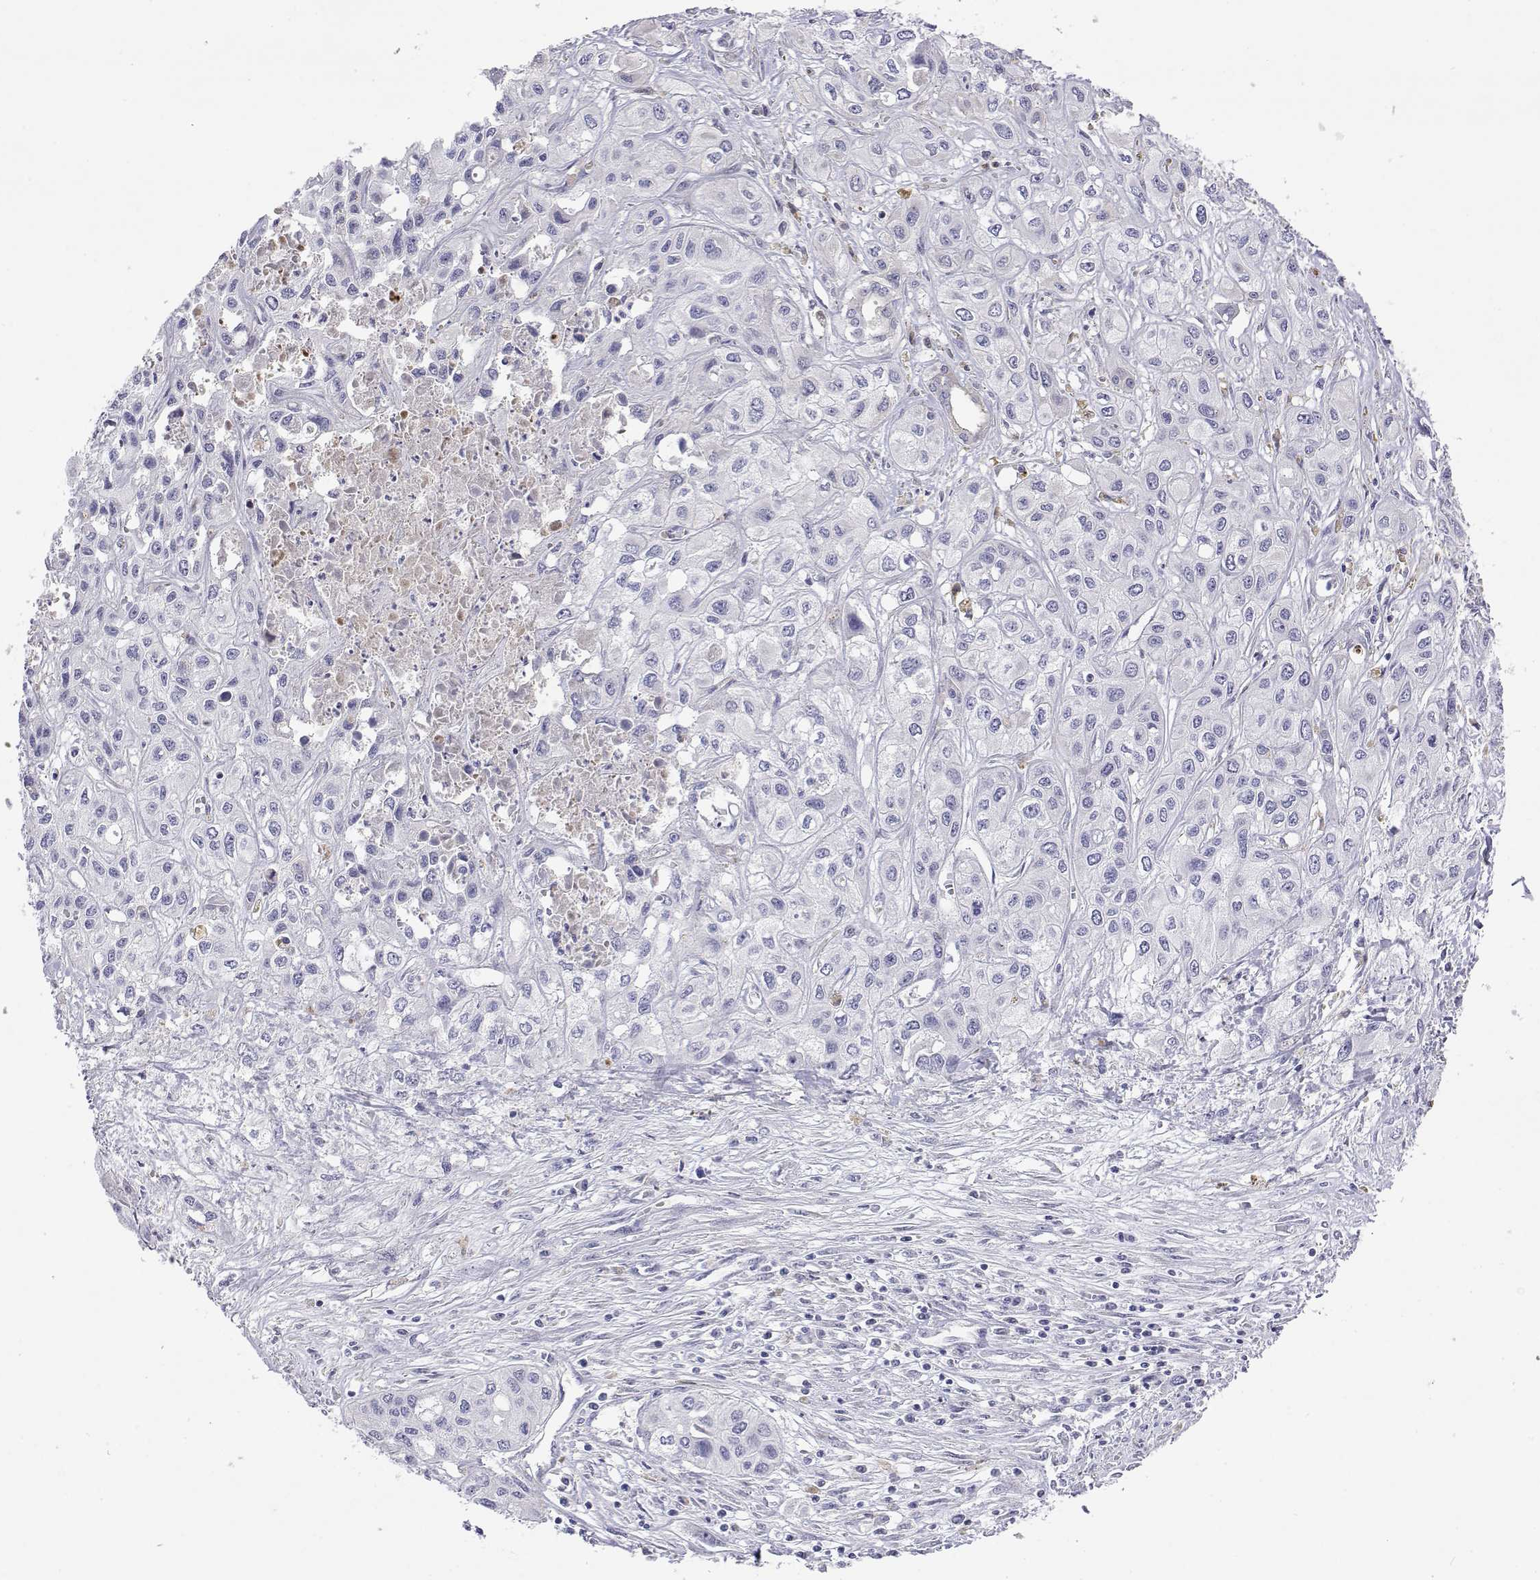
{"staining": {"intensity": "negative", "quantity": "none", "location": "none"}, "tissue": "liver cancer", "cell_type": "Tumor cells", "image_type": "cancer", "snomed": [{"axis": "morphology", "description": "Cholangiocarcinoma"}, {"axis": "topography", "description": "Liver"}], "caption": "The photomicrograph demonstrates no significant staining in tumor cells of liver cancer.", "gene": "GGACT", "patient": {"sex": "female", "age": 66}}